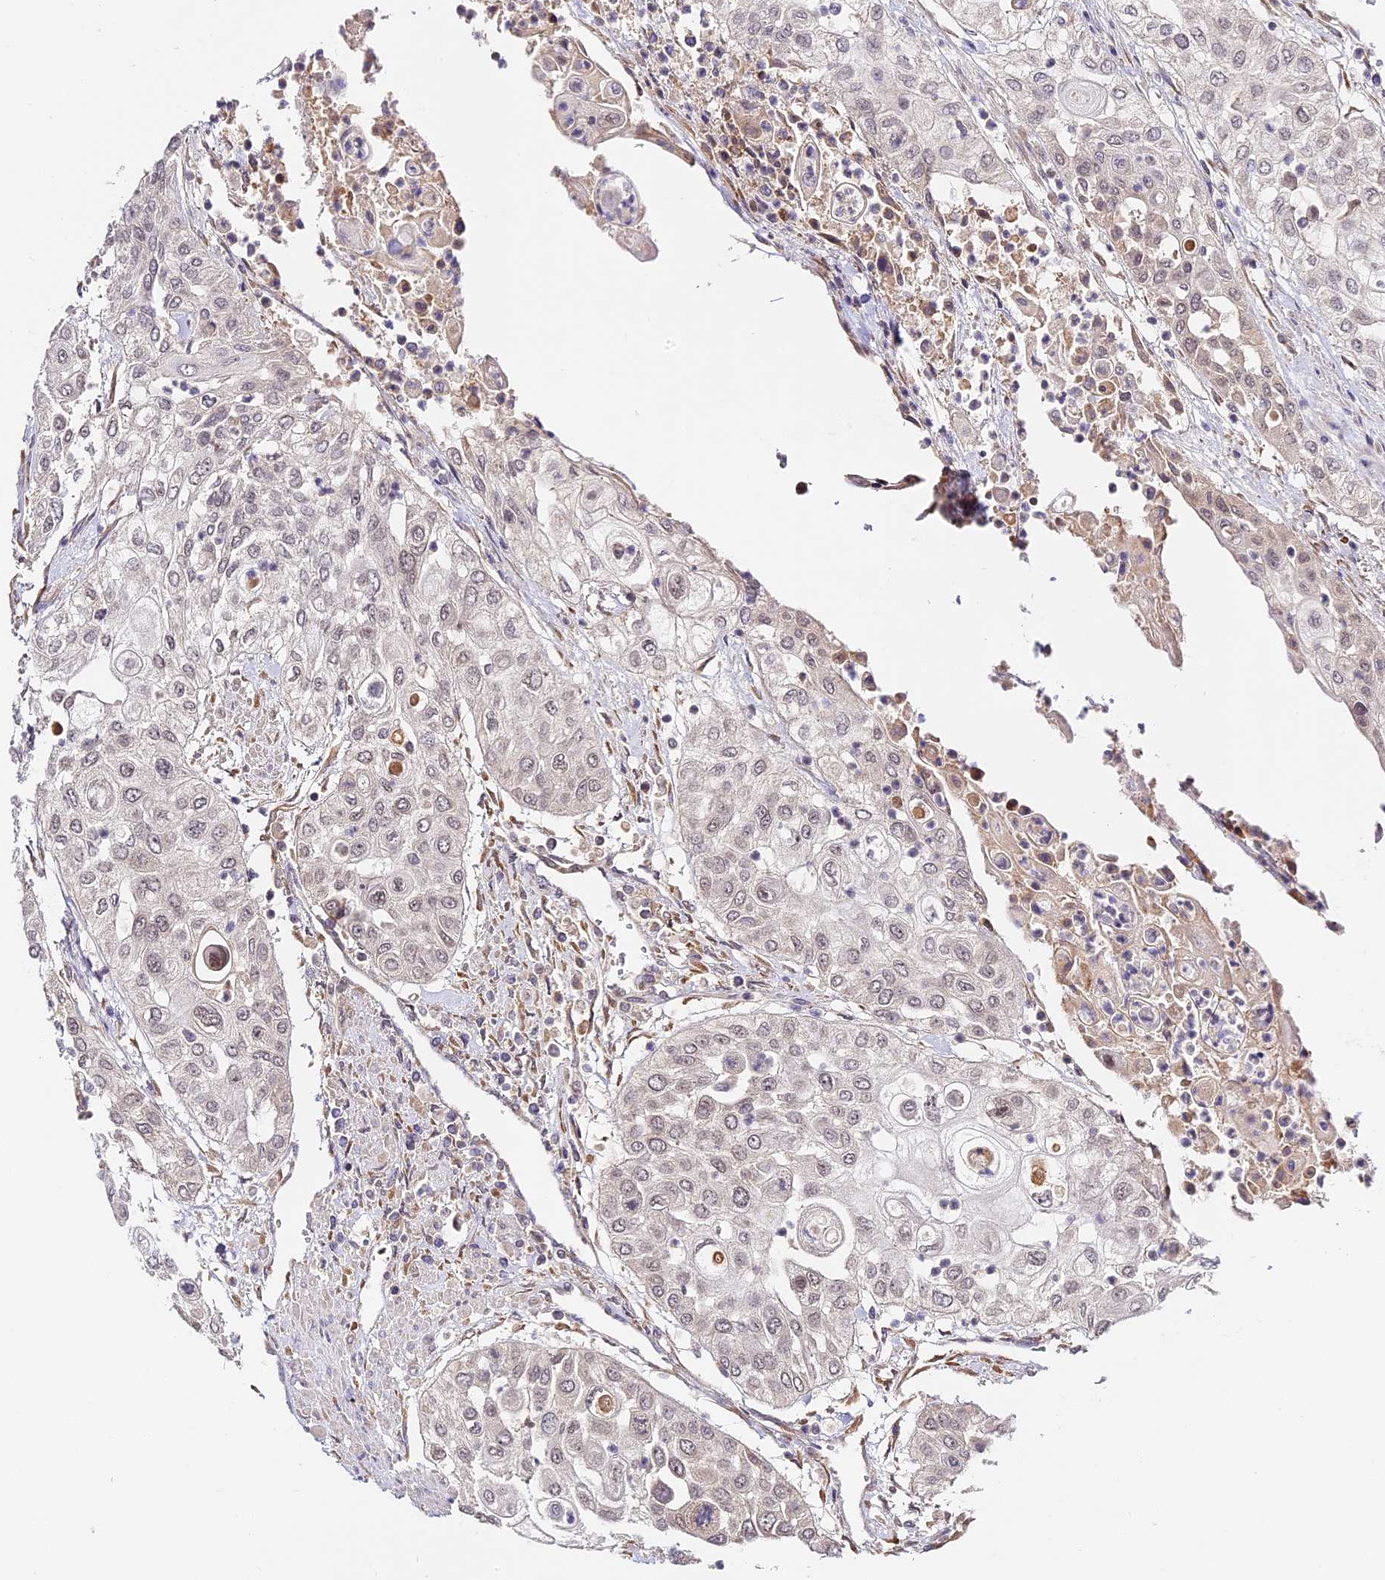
{"staining": {"intensity": "weak", "quantity": "<25%", "location": "nuclear"}, "tissue": "urothelial cancer", "cell_type": "Tumor cells", "image_type": "cancer", "snomed": [{"axis": "morphology", "description": "Urothelial carcinoma, High grade"}, {"axis": "topography", "description": "Urinary bladder"}], "caption": "High power microscopy histopathology image of an IHC image of urothelial cancer, revealing no significant positivity in tumor cells. (DAB (3,3'-diaminobenzidine) immunohistochemistry, high magnification).", "gene": "IMPACT", "patient": {"sex": "female", "age": 79}}